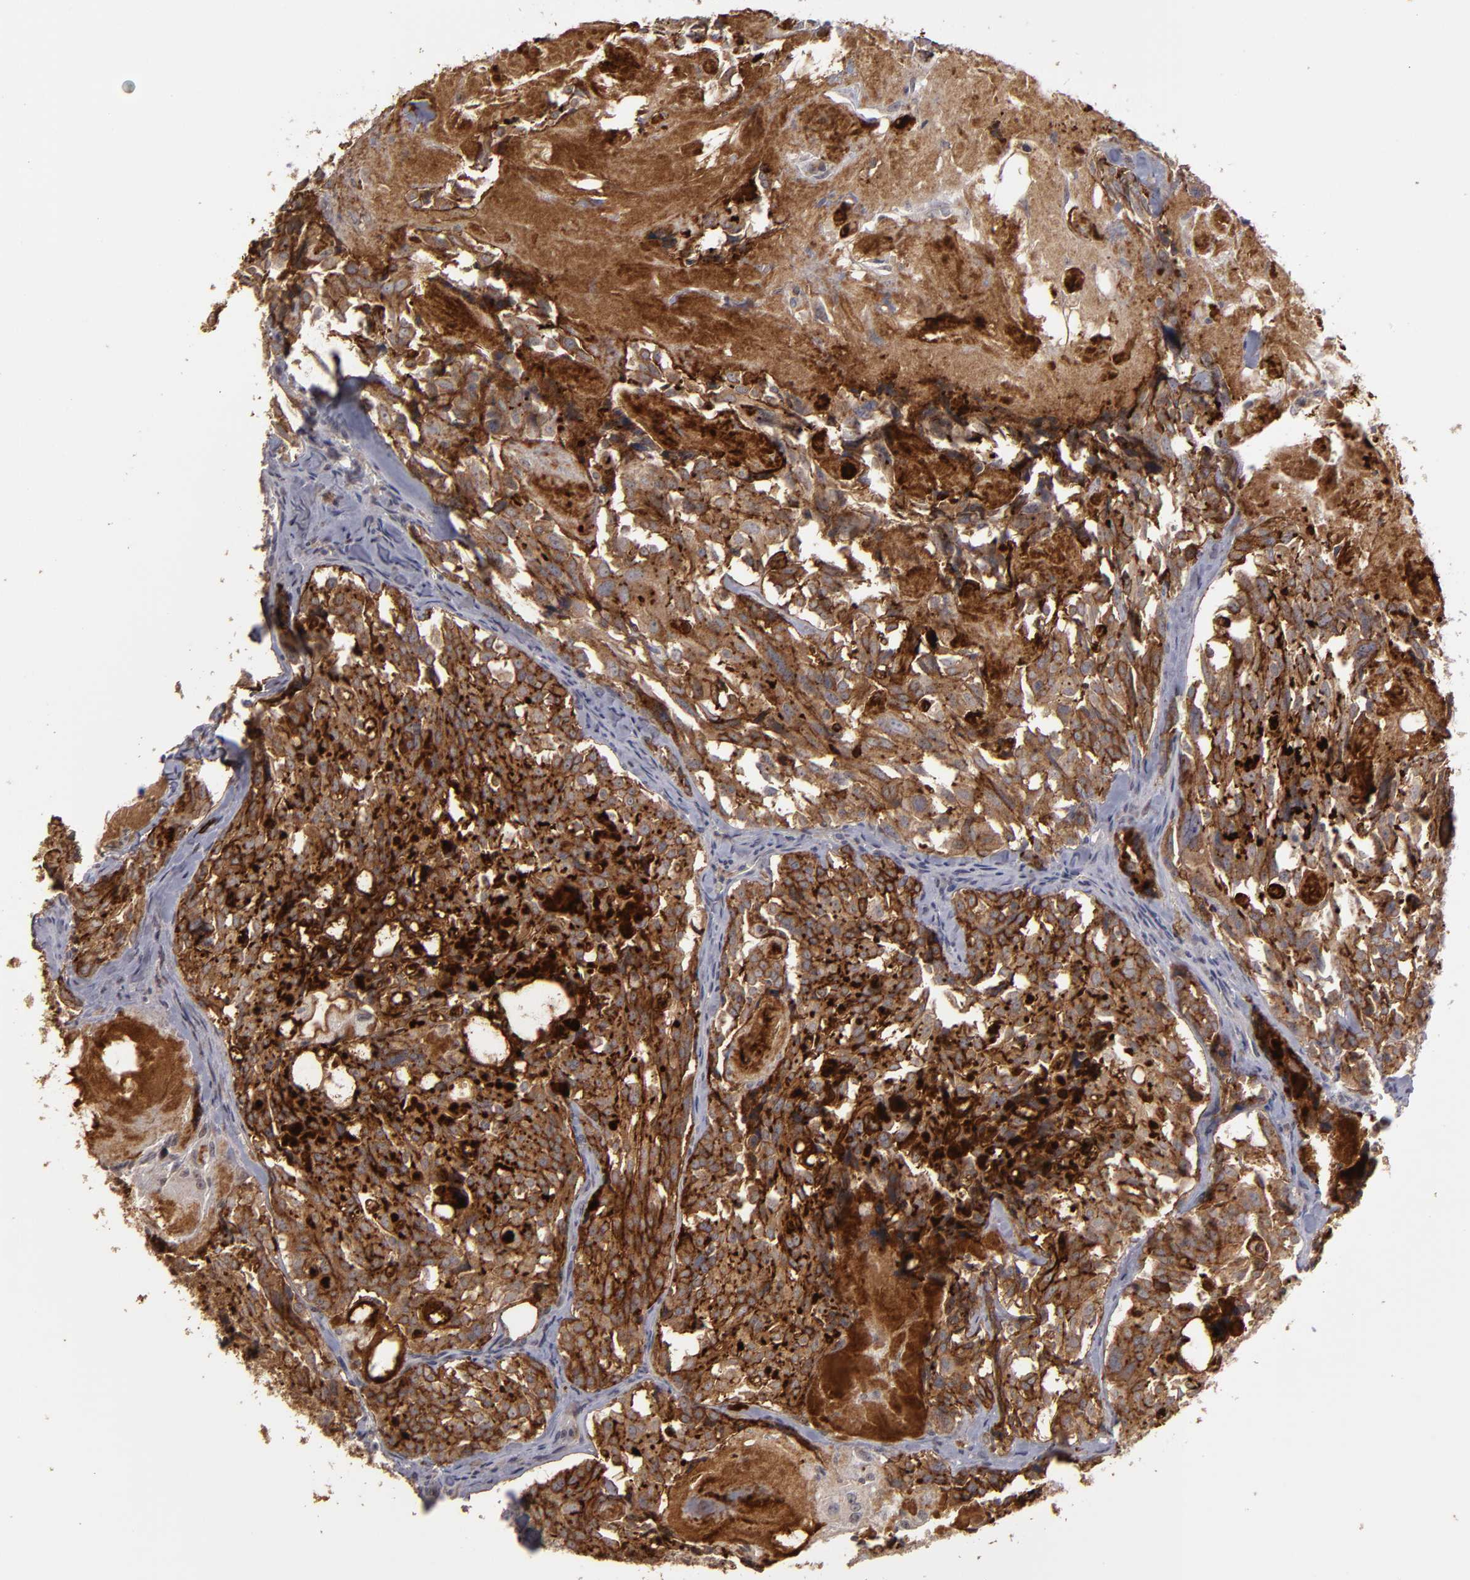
{"staining": {"intensity": "strong", "quantity": ">75%", "location": "cytoplasmic/membranous"}, "tissue": "thyroid cancer", "cell_type": "Tumor cells", "image_type": "cancer", "snomed": [{"axis": "morphology", "description": "Carcinoma, NOS"}, {"axis": "morphology", "description": "Carcinoid, malignant, NOS"}, {"axis": "topography", "description": "Thyroid gland"}], "caption": "This is an image of IHC staining of thyroid carcinoma, which shows strong expression in the cytoplasmic/membranous of tumor cells.", "gene": "CD55", "patient": {"sex": "male", "age": 33}}